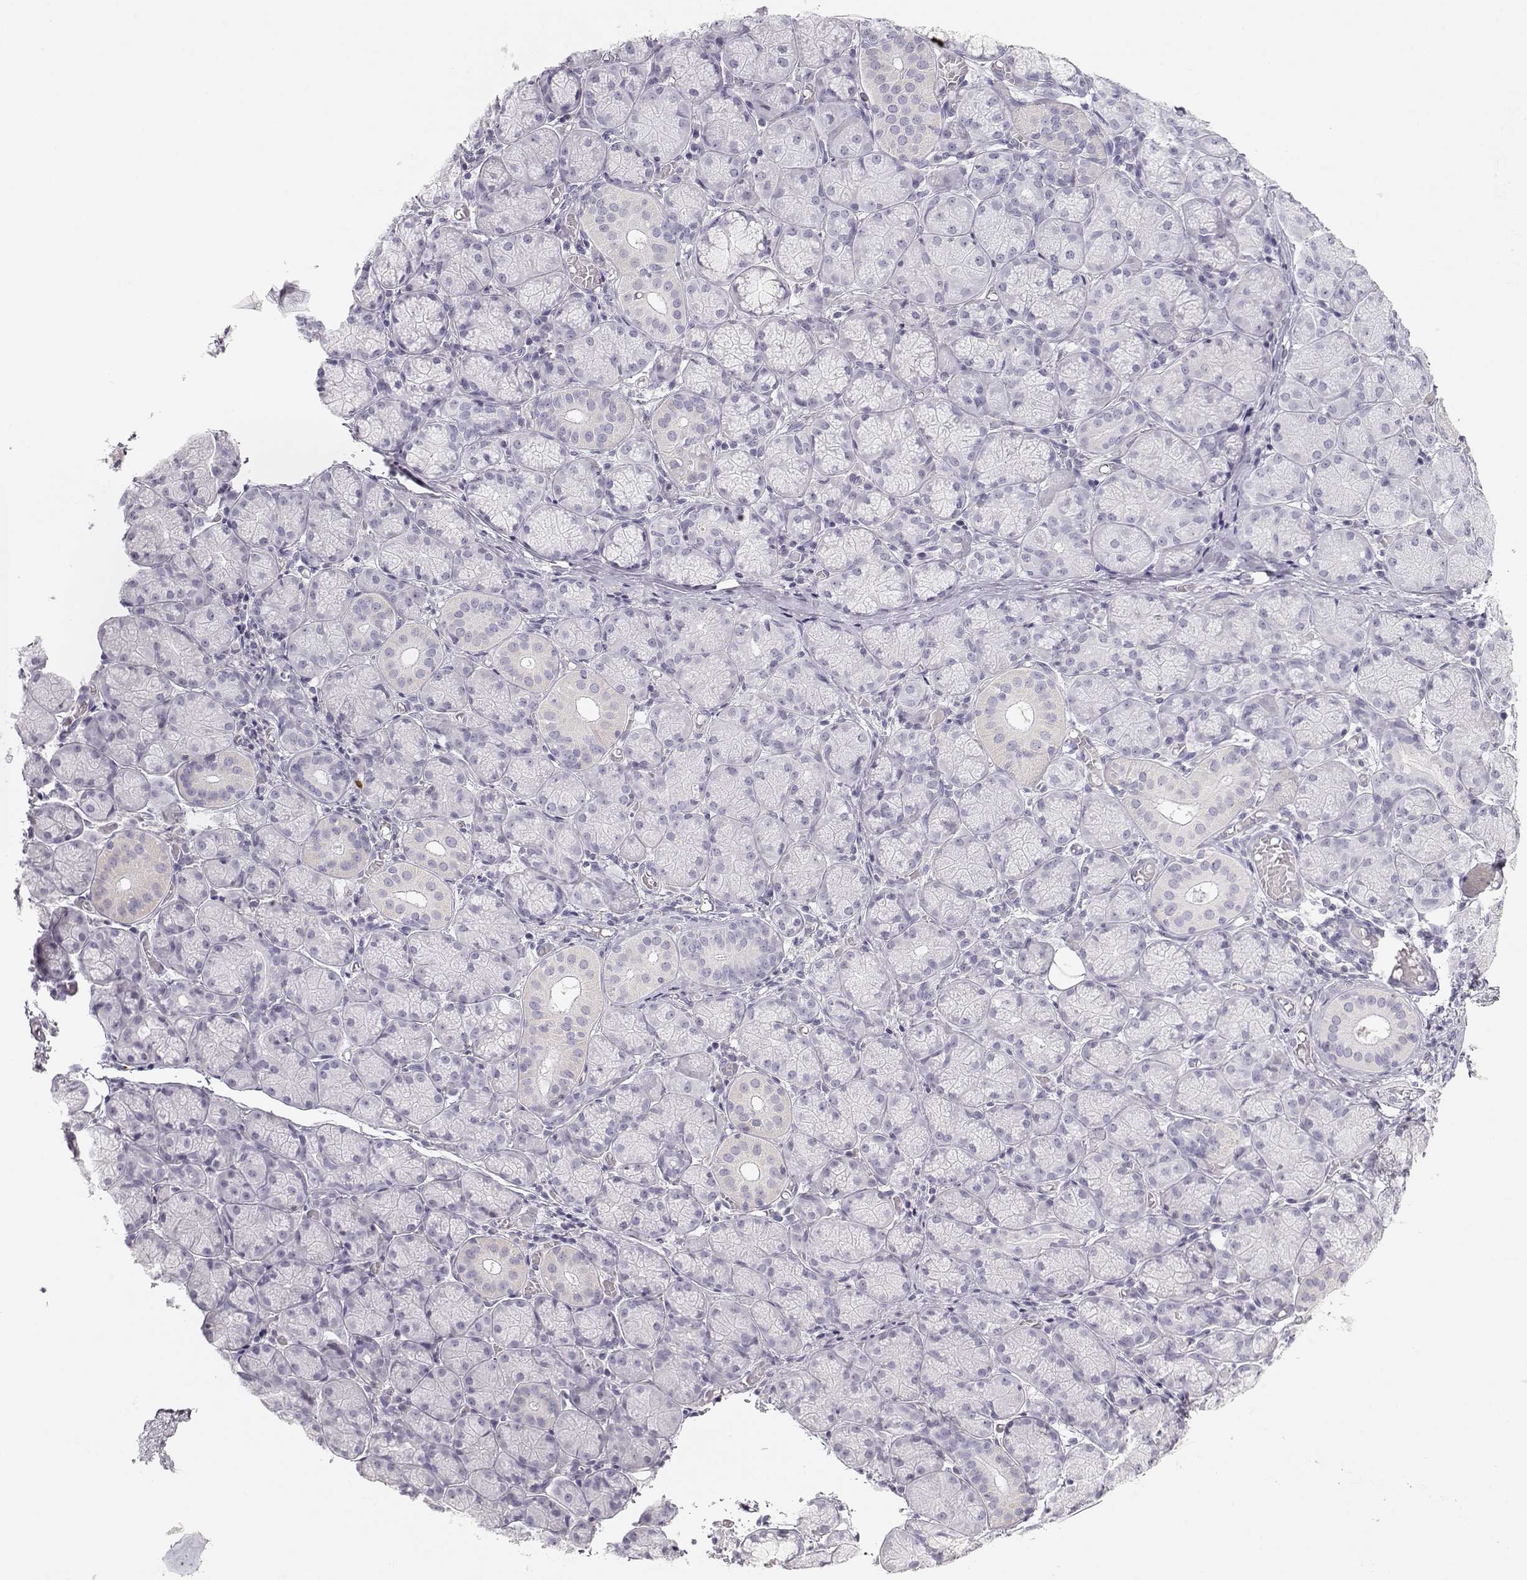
{"staining": {"intensity": "negative", "quantity": "none", "location": "none"}, "tissue": "salivary gland", "cell_type": "Glandular cells", "image_type": "normal", "snomed": [{"axis": "morphology", "description": "Normal tissue, NOS"}, {"axis": "topography", "description": "Salivary gland"}, {"axis": "topography", "description": "Peripheral nerve tissue"}], "caption": "The histopathology image displays no staining of glandular cells in unremarkable salivary gland.", "gene": "FAM166A", "patient": {"sex": "female", "age": 24}}